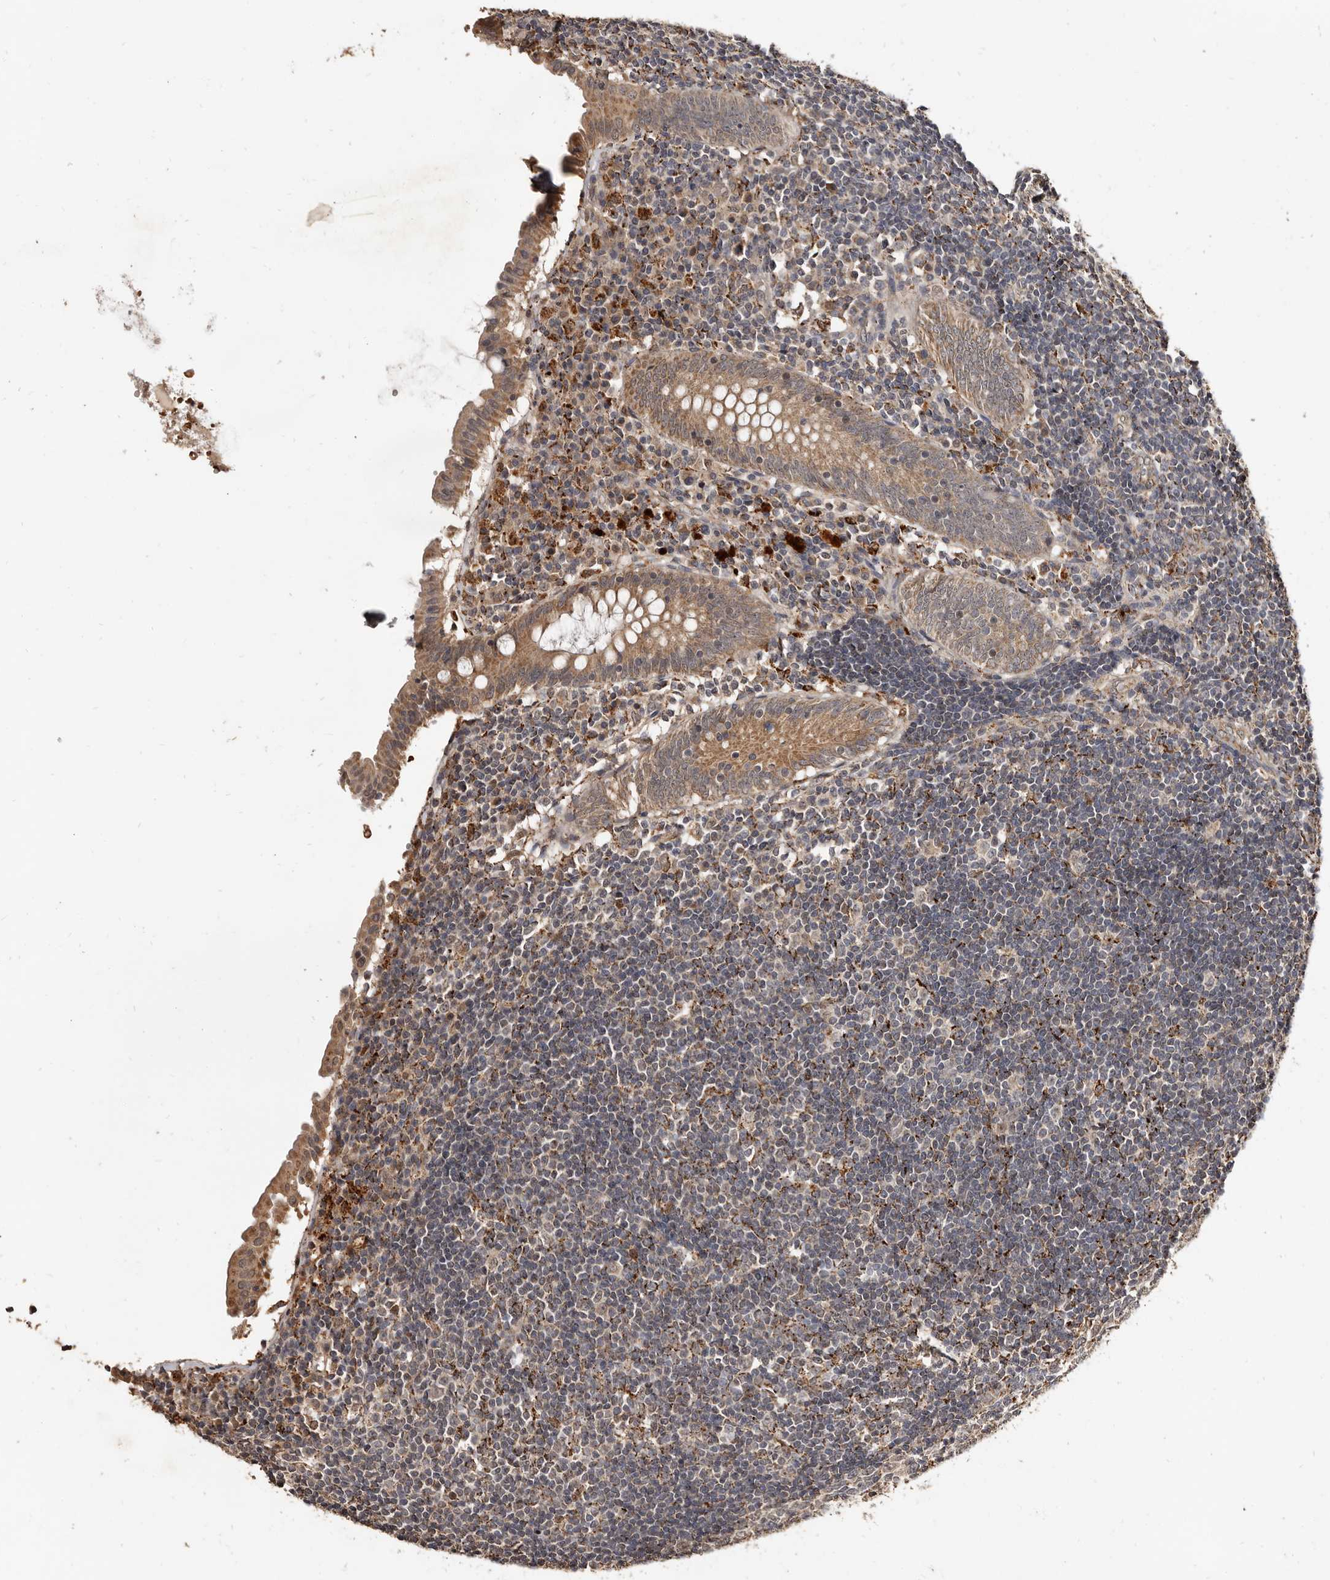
{"staining": {"intensity": "moderate", "quantity": ">75%", "location": "cytoplasmic/membranous"}, "tissue": "appendix", "cell_type": "Glandular cells", "image_type": "normal", "snomed": [{"axis": "morphology", "description": "Normal tissue, NOS"}, {"axis": "topography", "description": "Appendix"}], "caption": "Protein positivity by immunohistochemistry (IHC) demonstrates moderate cytoplasmic/membranous staining in approximately >75% of glandular cells in unremarkable appendix. (DAB (3,3'-diaminobenzidine) = brown stain, brightfield microscopy at high magnification).", "gene": "AKAP7", "patient": {"sex": "female", "age": 54}}